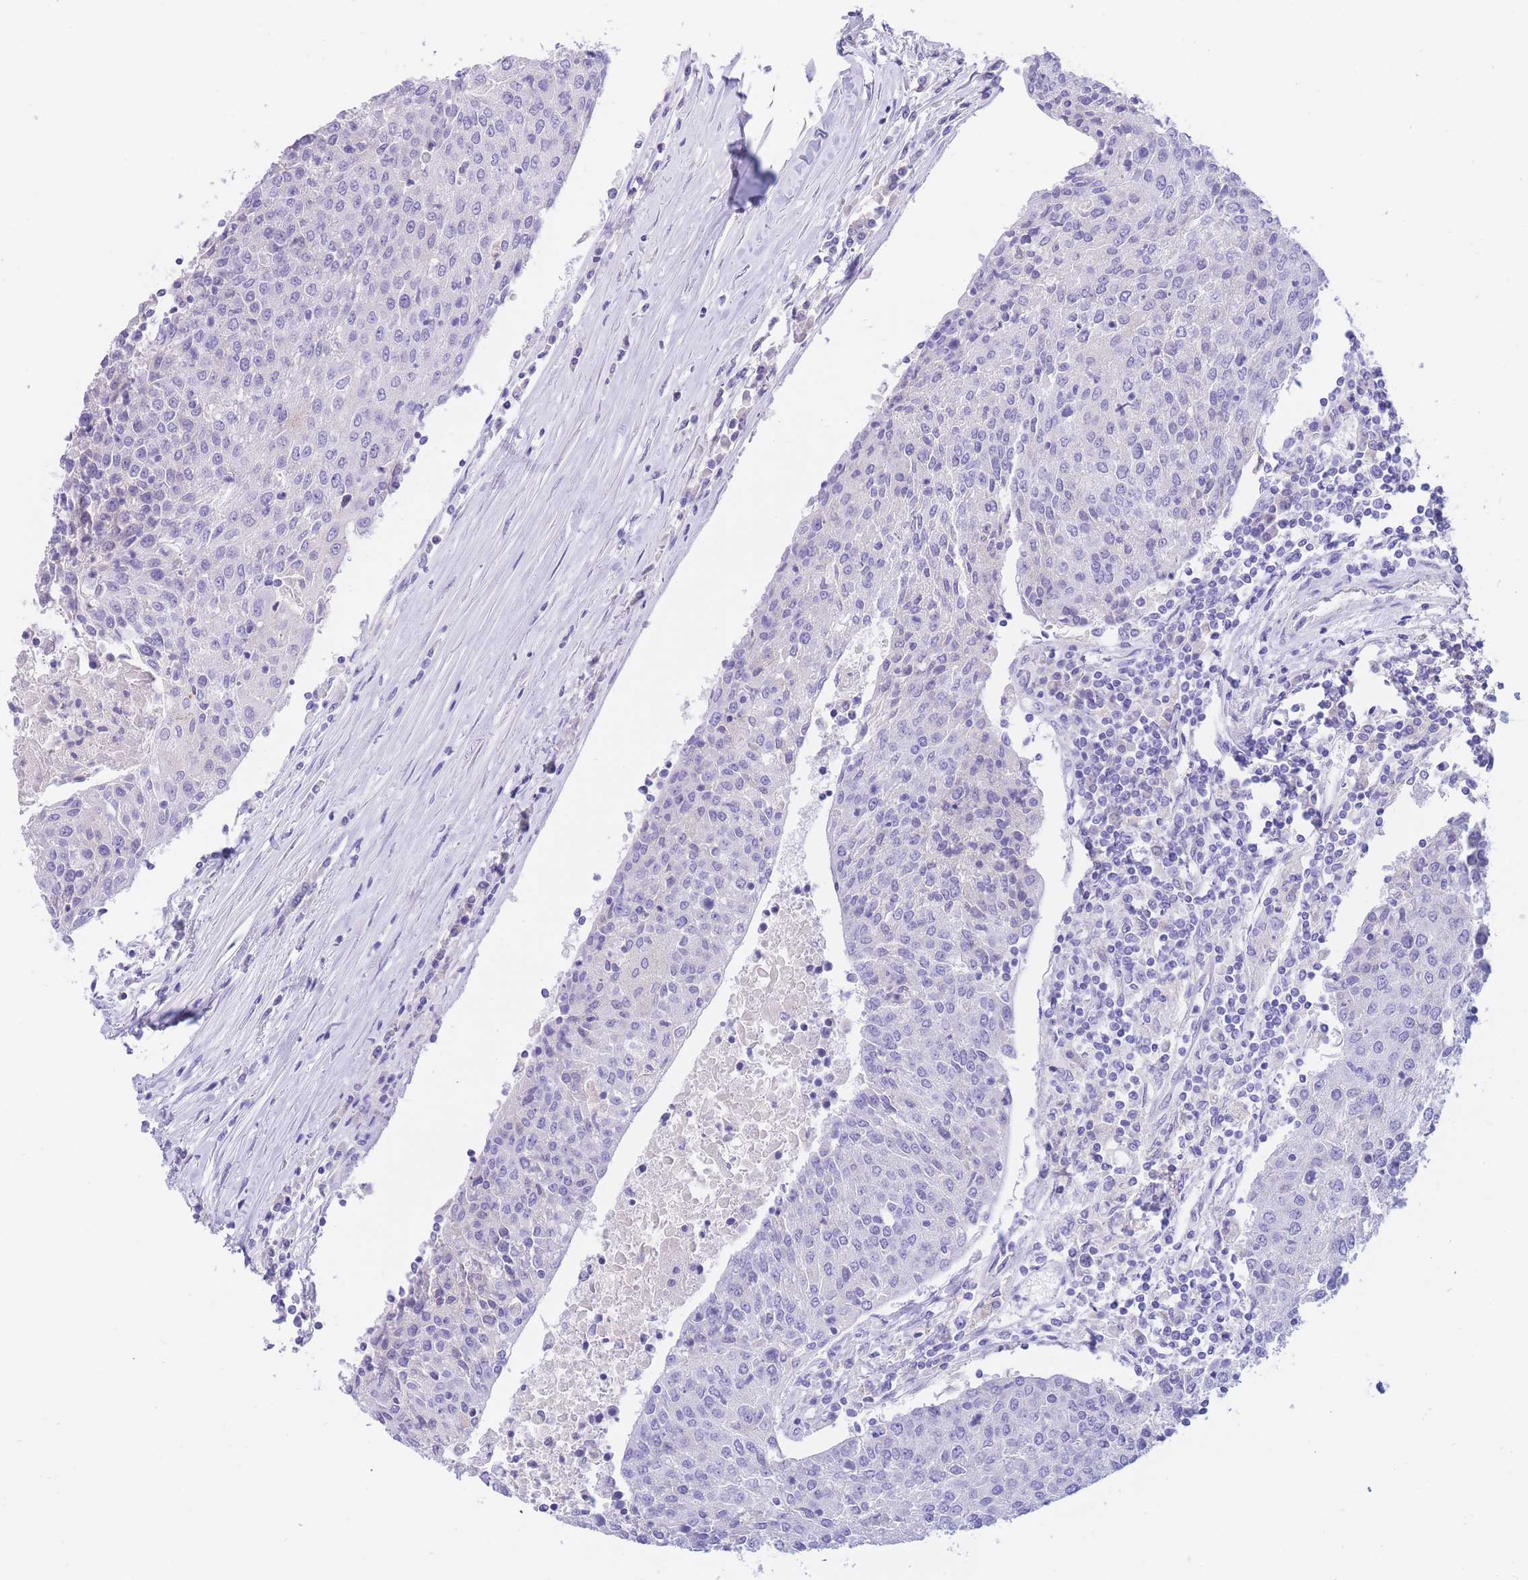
{"staining": {"intensity": "negative", "quantity": "none", "location": "none"}, "tissue": "urothelial cancer", "cell_type": "Tumor cells", "image_type": "cancer", "snomed": [{"axis": "morphology", "description": "Urothelial carcinoma, High grade"}, {"axis": "topography", "description": "Urinary bladder"}], "caption": "DAB immunohistochemical staining of high-grade urothelial carcinoma demonstrates no significant expression in tumor cells. (DAB (3,3'-diaminobenzidine) IHC, high magnification).", "gene": "SULT1A1", "patient": {"sex": "female", "age": 85}}